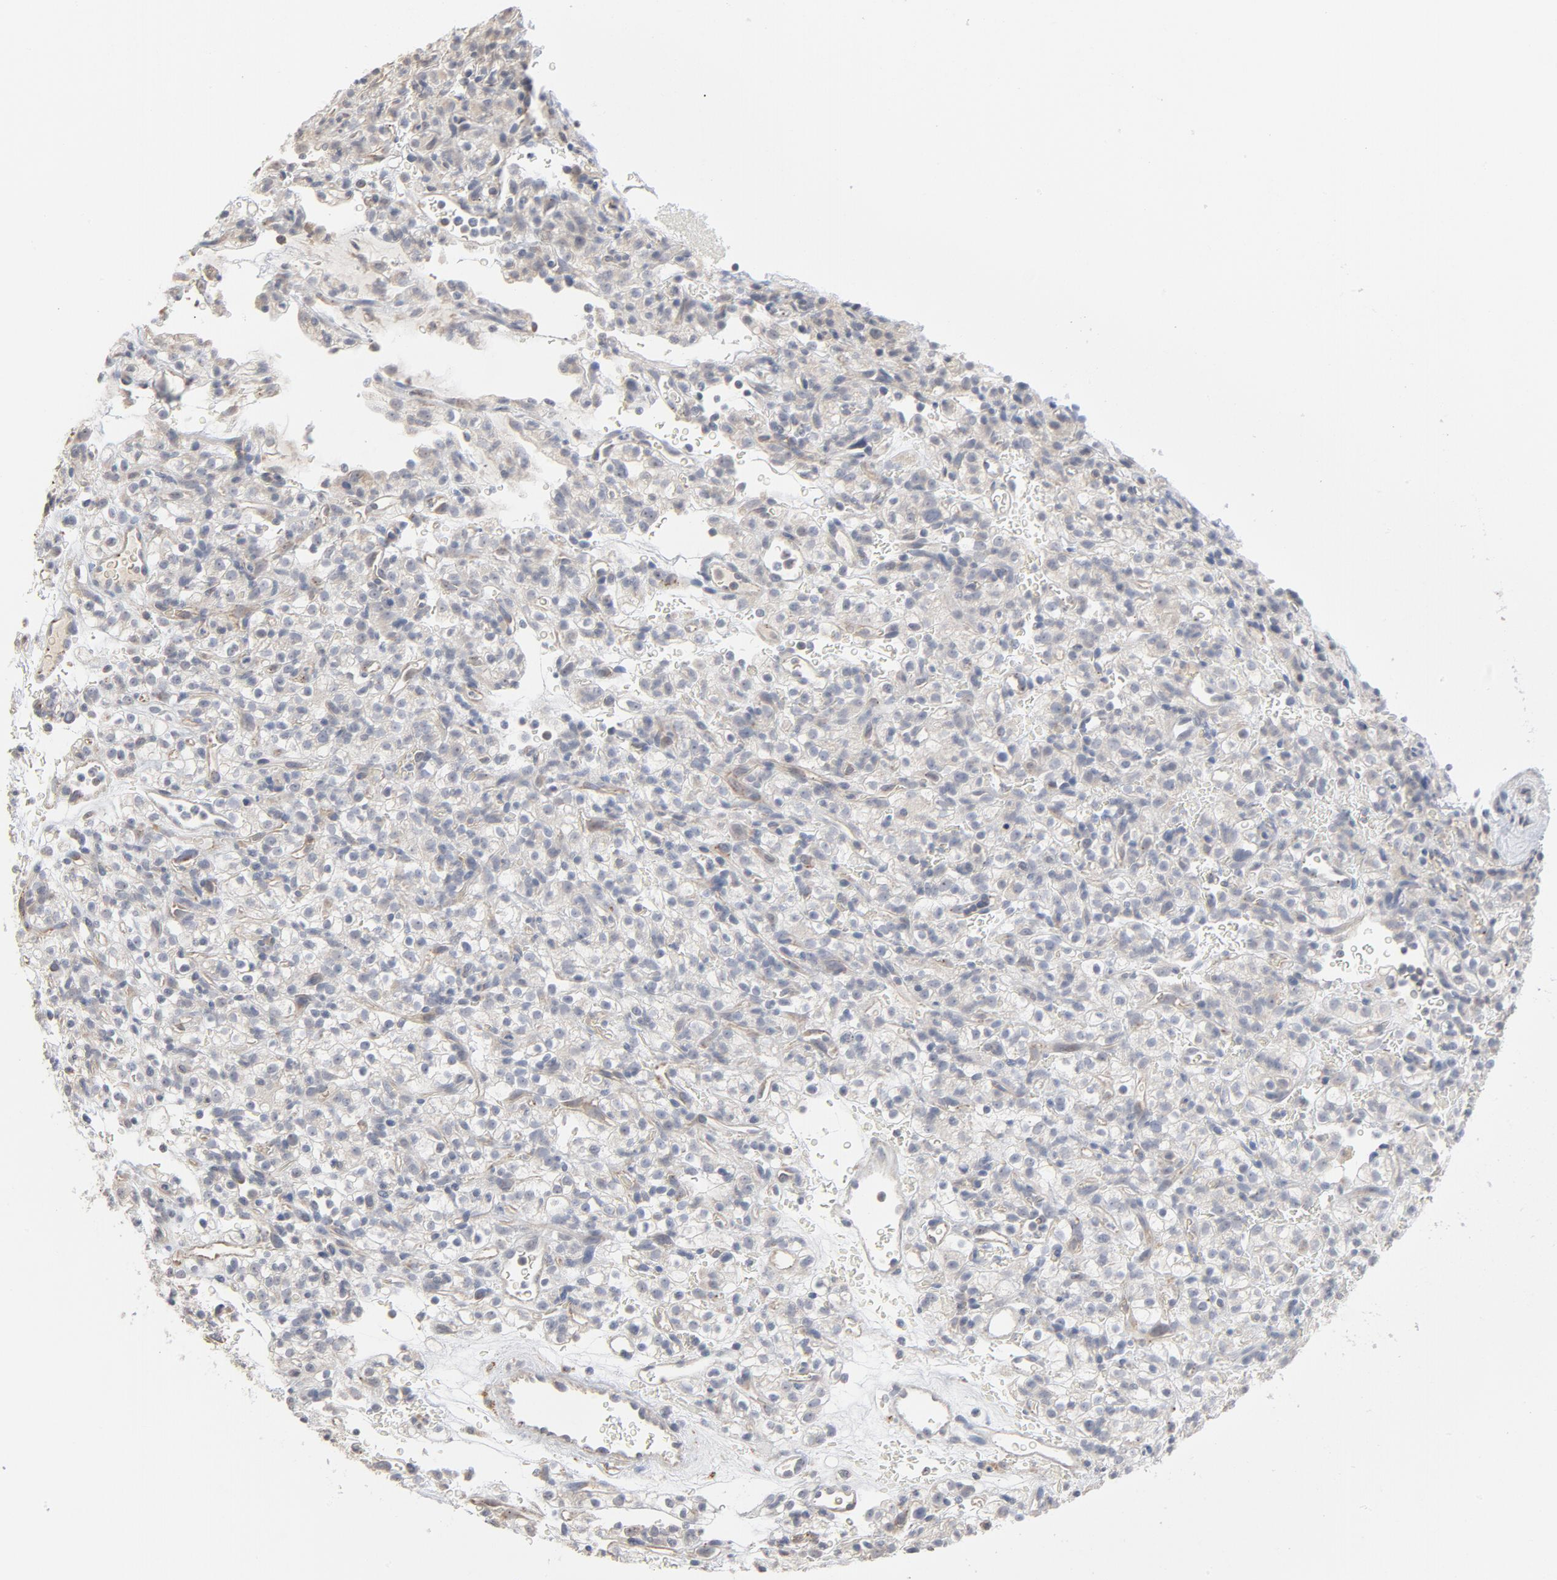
{"staining": {"intensity": "negative", "quantity": "none", "location": "none"}, "tissue": "renal cancer", "cell_type": "Tumor cells", "image_type": "cancer", "snomed": [{"axis": "morphology", "description": "Normal tissue, NOS"}, {"axis": "morphology", "description": "Adenocarcinoma, NOS"}, {"axis": "topography", "description": "Kidney"}], "caption": "IHC photomicrograph of neoplastic tissue: human adenocarcinoma (renal) stained with DAB (3,3'-diaminobenzidine) reveals no significant protein staining in tumor cells.", "gene": "POMT2", "patient": {"sex": "female", "age": 72}}